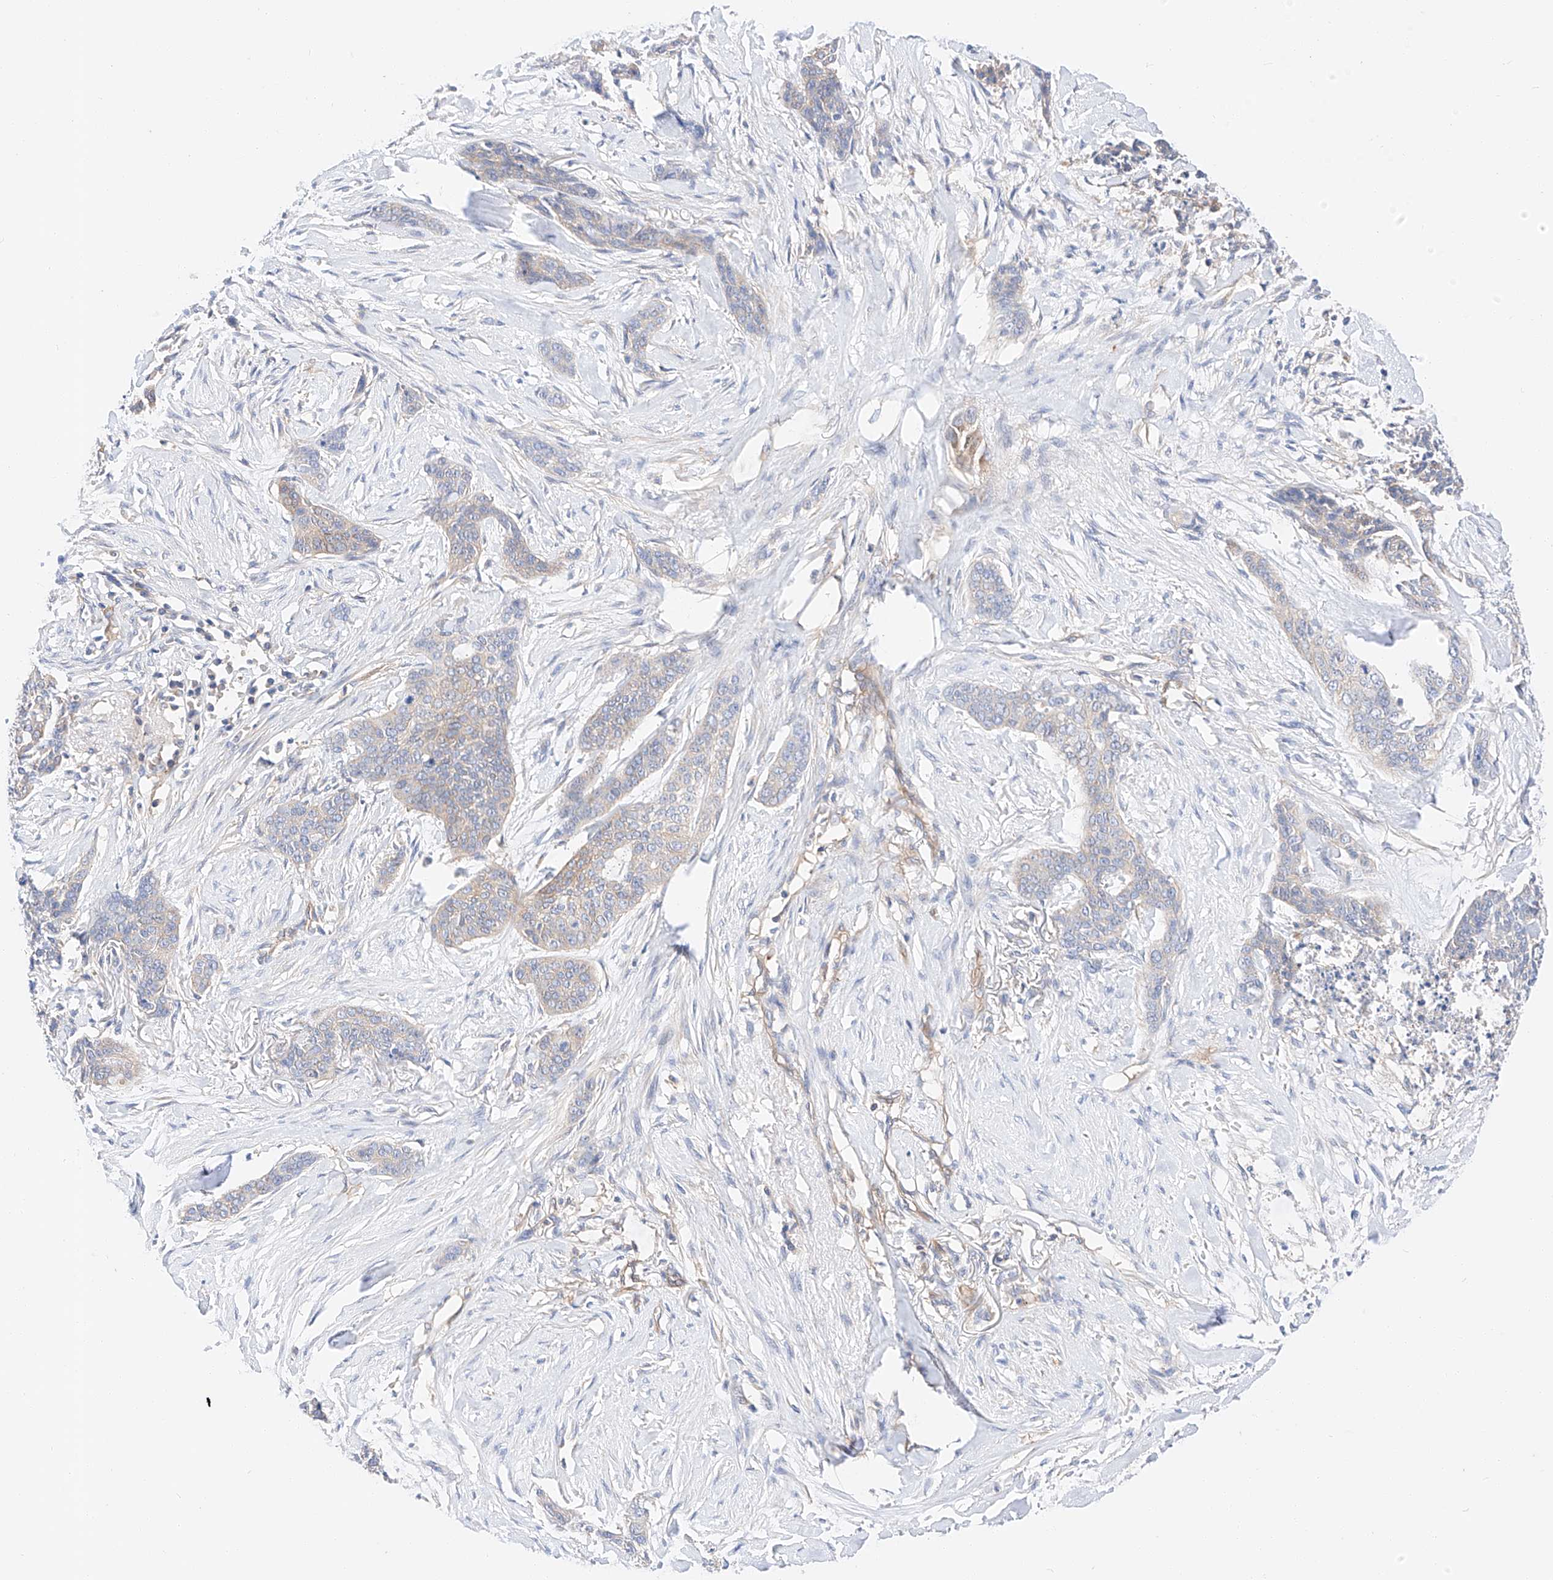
{"staining": {"intensity": "weak", "quantity": "<25%", "location": "cytoplasmic/membranous"}, "tissue": "skin cancer", "cell_type": "Tumor cells", "image_type": "cancer", "snomed": [{"axis": "morphology", "description": "Basal cell carcinoma"}, {"axis": "topography", "description": "Skin"}], "caption": "Histopathology image shows no protein expression in tumor cells of skin cancer (basal cell carcinoma) tissue.", "gene": "HAUS4", "patient": {"sex": "female", "age": 64}}